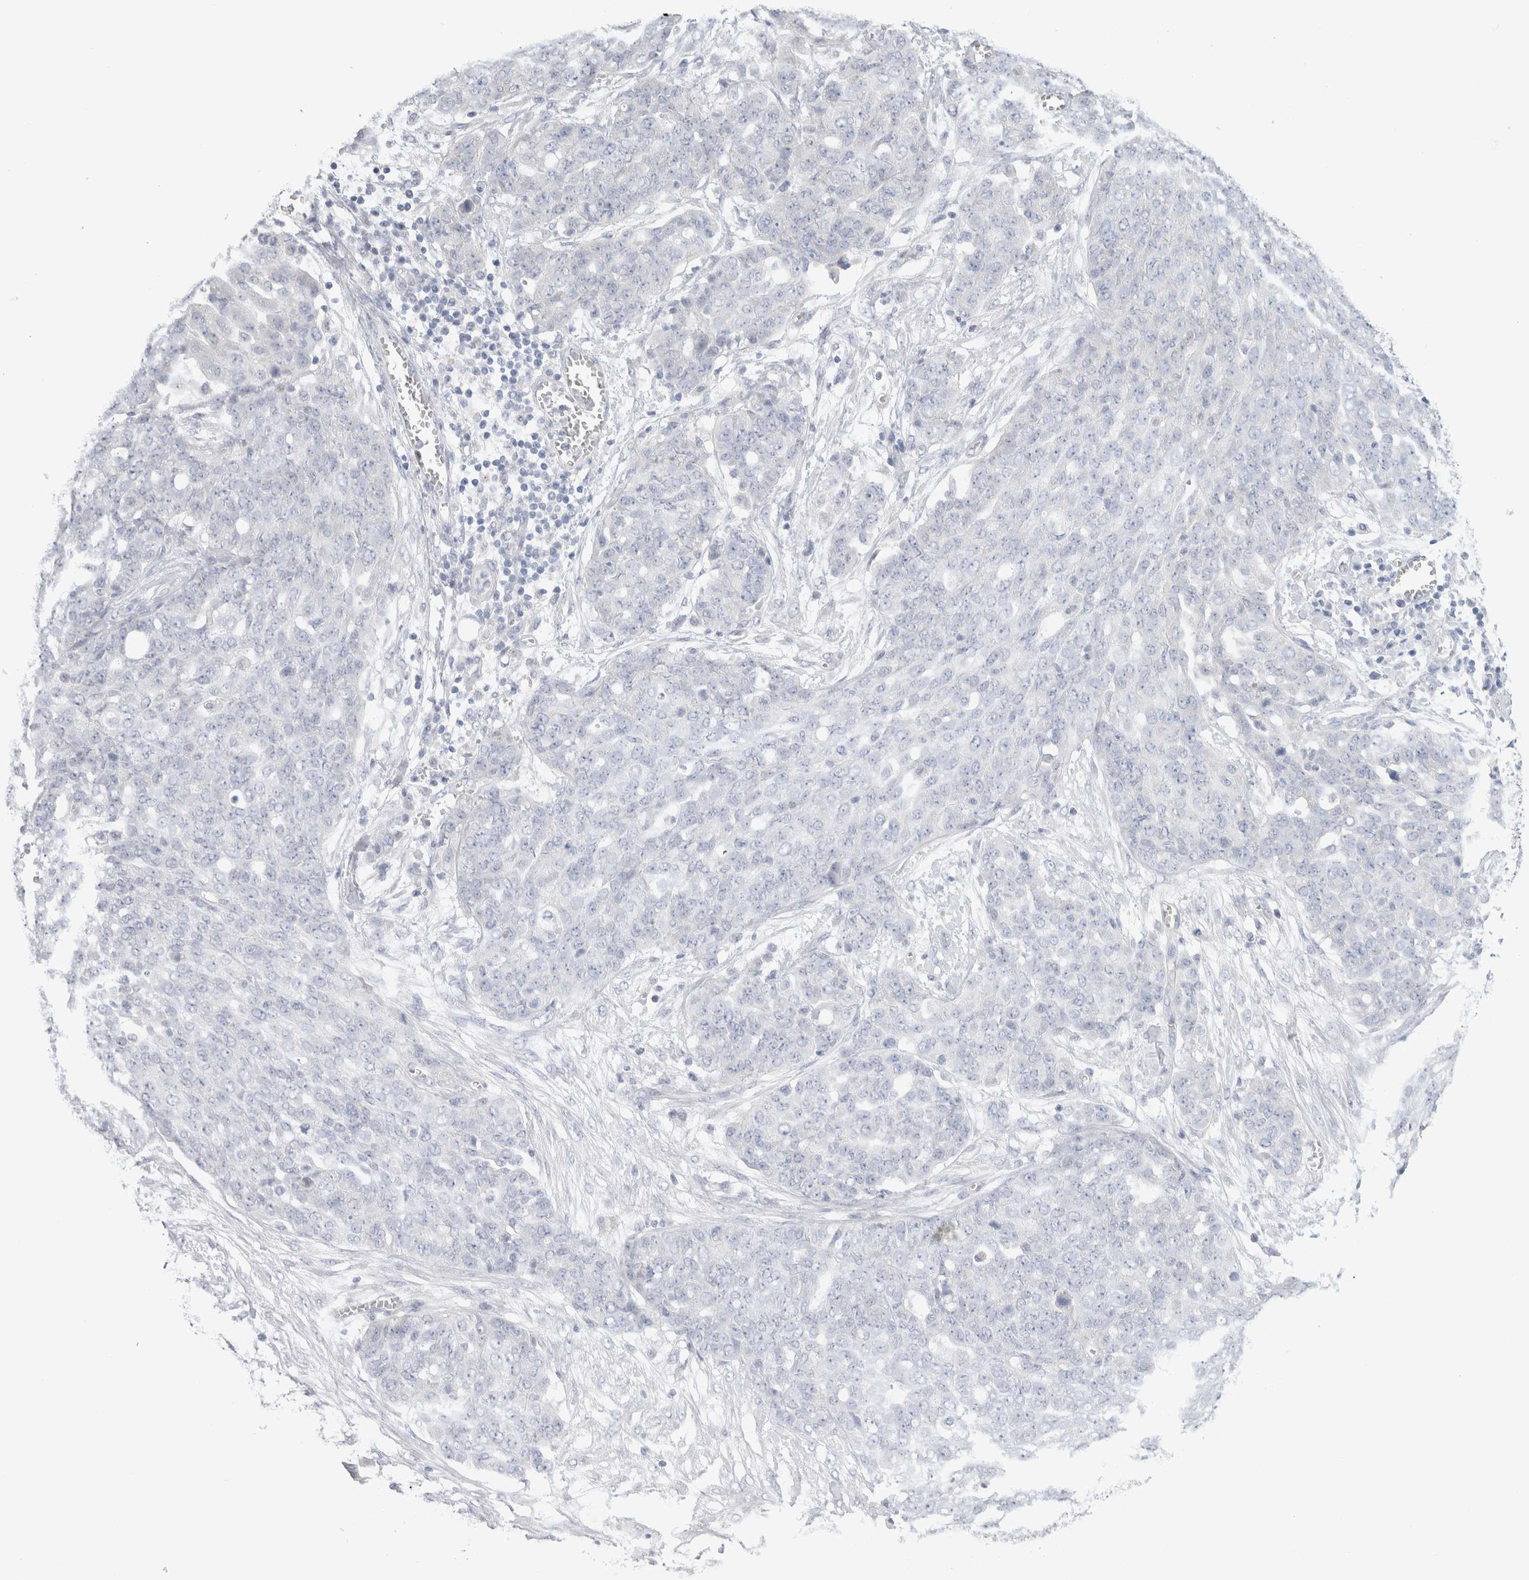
{"staining": {"intensity": "negative", "quantity": "none", "location": "none"}, "tissue": "ovarian cancer", "cell_type": "Tumor cells", "image_type": "cancer", "snomed": [{"axis": "morphology", "description": "Cystadenocarcinoma, serous, NOS"}, {"axis": "topography", "description": "Soft tissue"}, {"axis": "topography", "description": "Ovary"}], "caption": "Serous cystadenocarcinoma (ovarian) was stained to show a protein in brown. There is no significant positivity in tumor cells. Nuclei are stained in blue.", "gene": "NDOR1", "patient": {"sex": "female", "age": 57}}